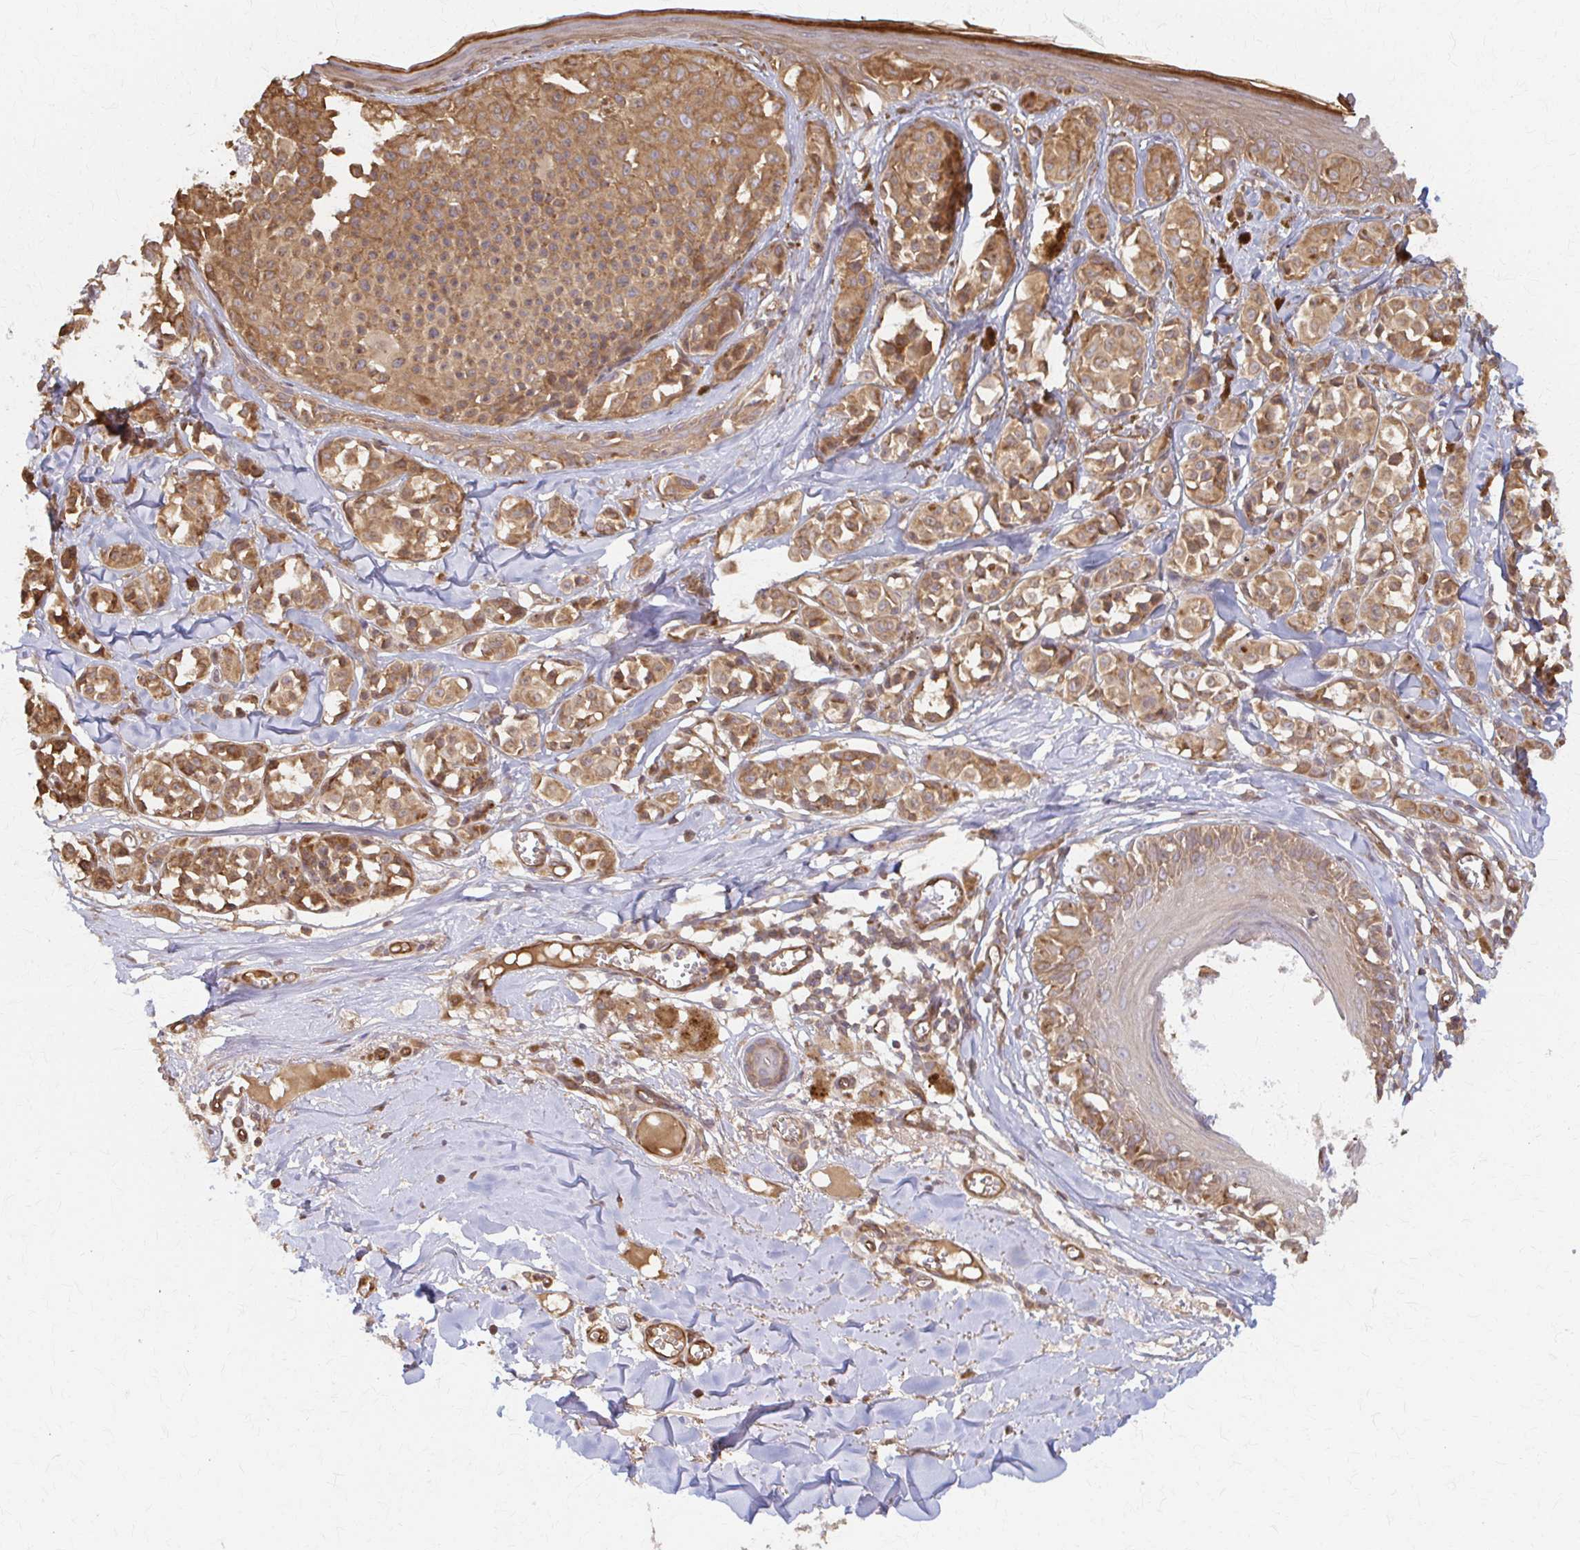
{"staining": {"intensity": "strong", "quantity": ">75%", "location": "cytoplasmic/membranous"}, "tissue": "melanoma", "cell_type": "Tumor cells", "image_type": "cancer", "snomed": [{"axis": "morphology", "description": "Malignant melanoma, NOS"}, {"axis": "topography", "description": "Skin"}], "caption": "Melanoma was stained to show a protein in brown. There is high levels of strong cytoplasmic/membranous positivity in about >75% of tumor cells.", "gene": "ARHGAP35", "patient": {"sex": "female", "age": 43}}